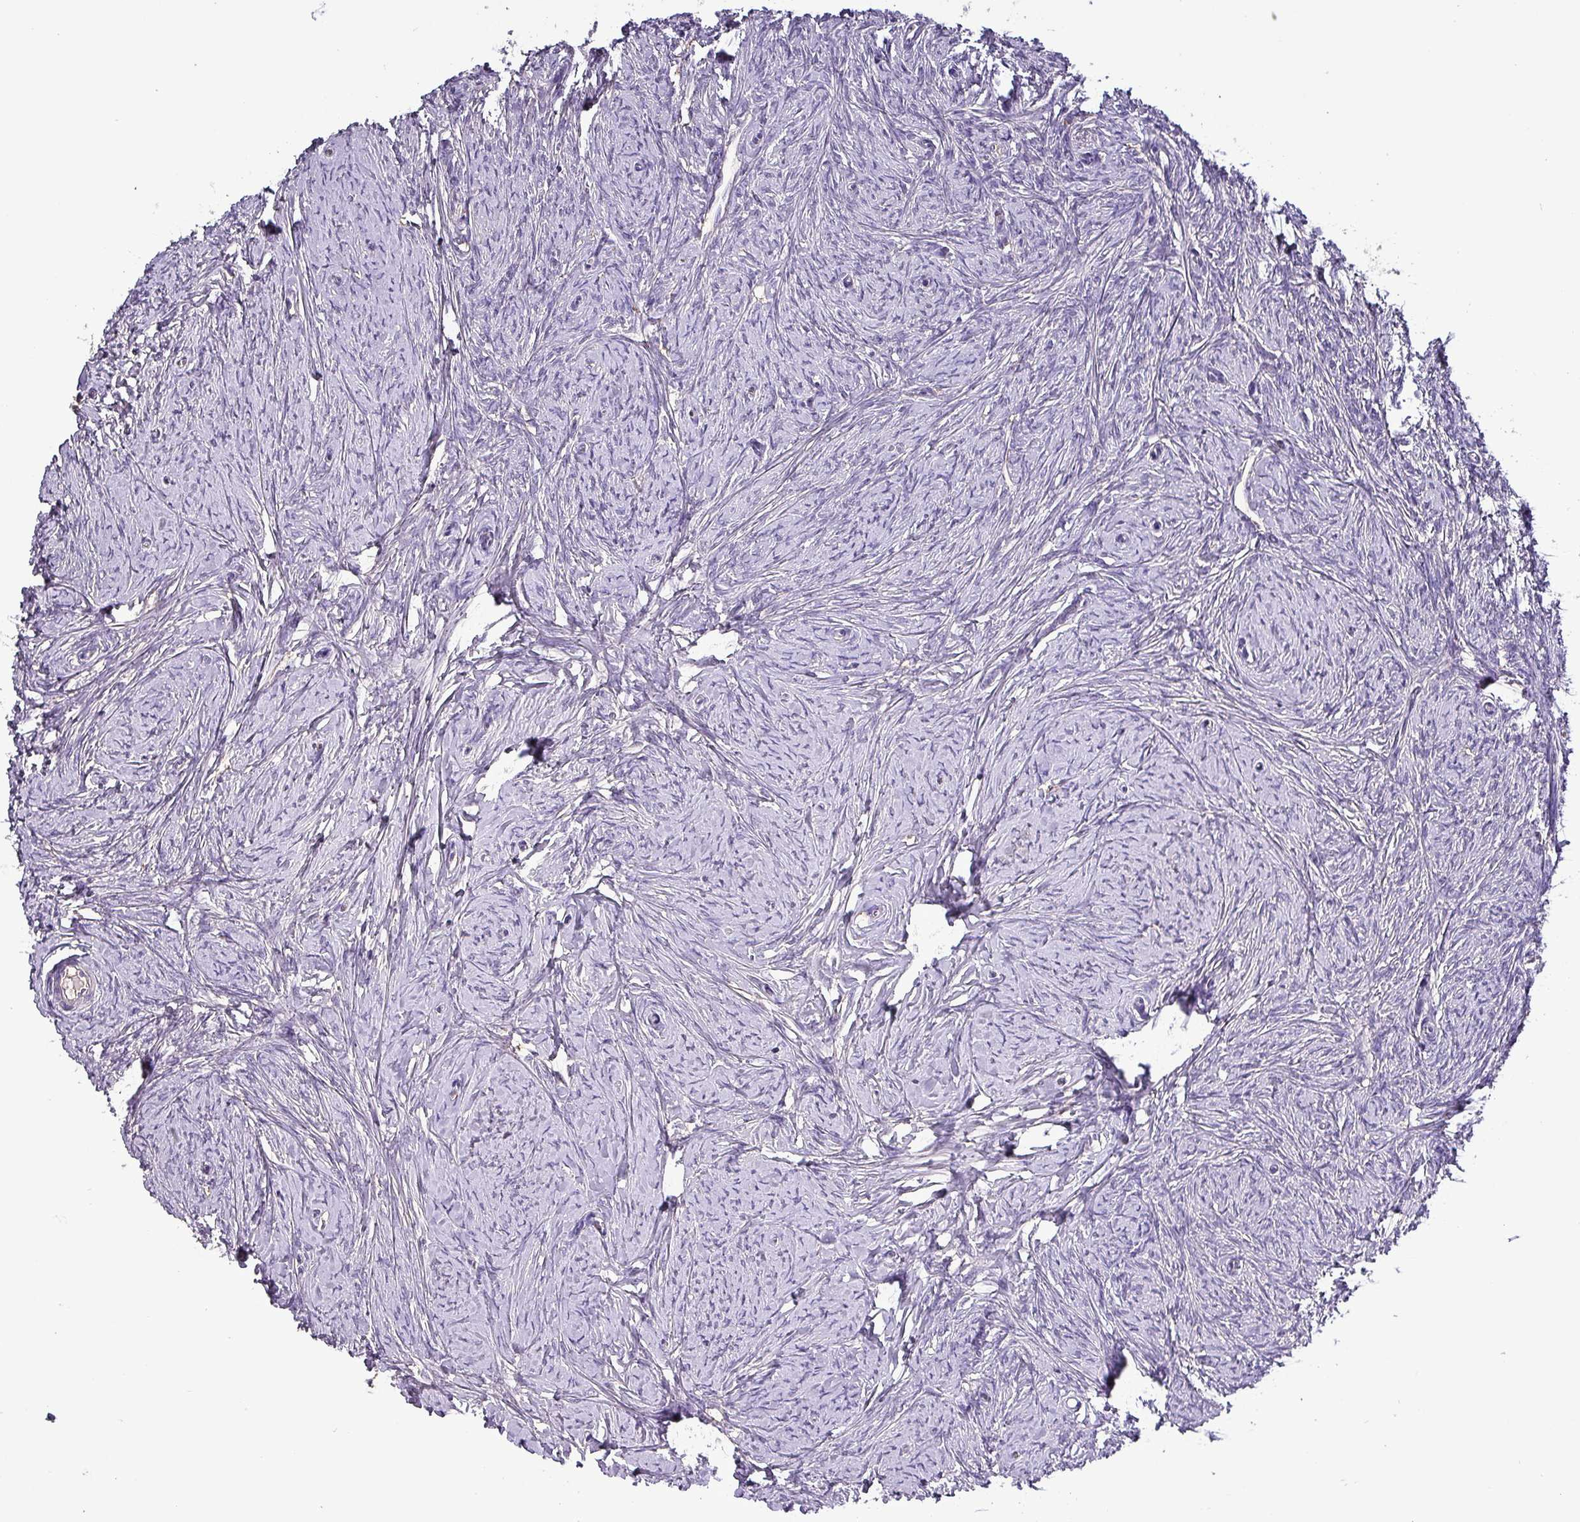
{"staining": {"intensity": "negative", "quantity": "none", "location": "none"}, "tissue": "ovary", "cell_type": "Ovarian stroma cells", "image_type": "normal", "snomed": [{"axis": "morphology", "description": "Normal tissue, NOS"}, {"axis": "topography", "description": "Ovary"}], "caption": "Immunohistochemistry (IHC) micrograph of benign ovary stained for a protein (brown), which displays no positivity in ovarian stroma cells. Brightfield microscopy of IHC stained with DAB (brown) and hematoxylin (blue), captured at high magnification.", "gene": "HTRA4", "patient": {"sex": "female", "age": 44}}